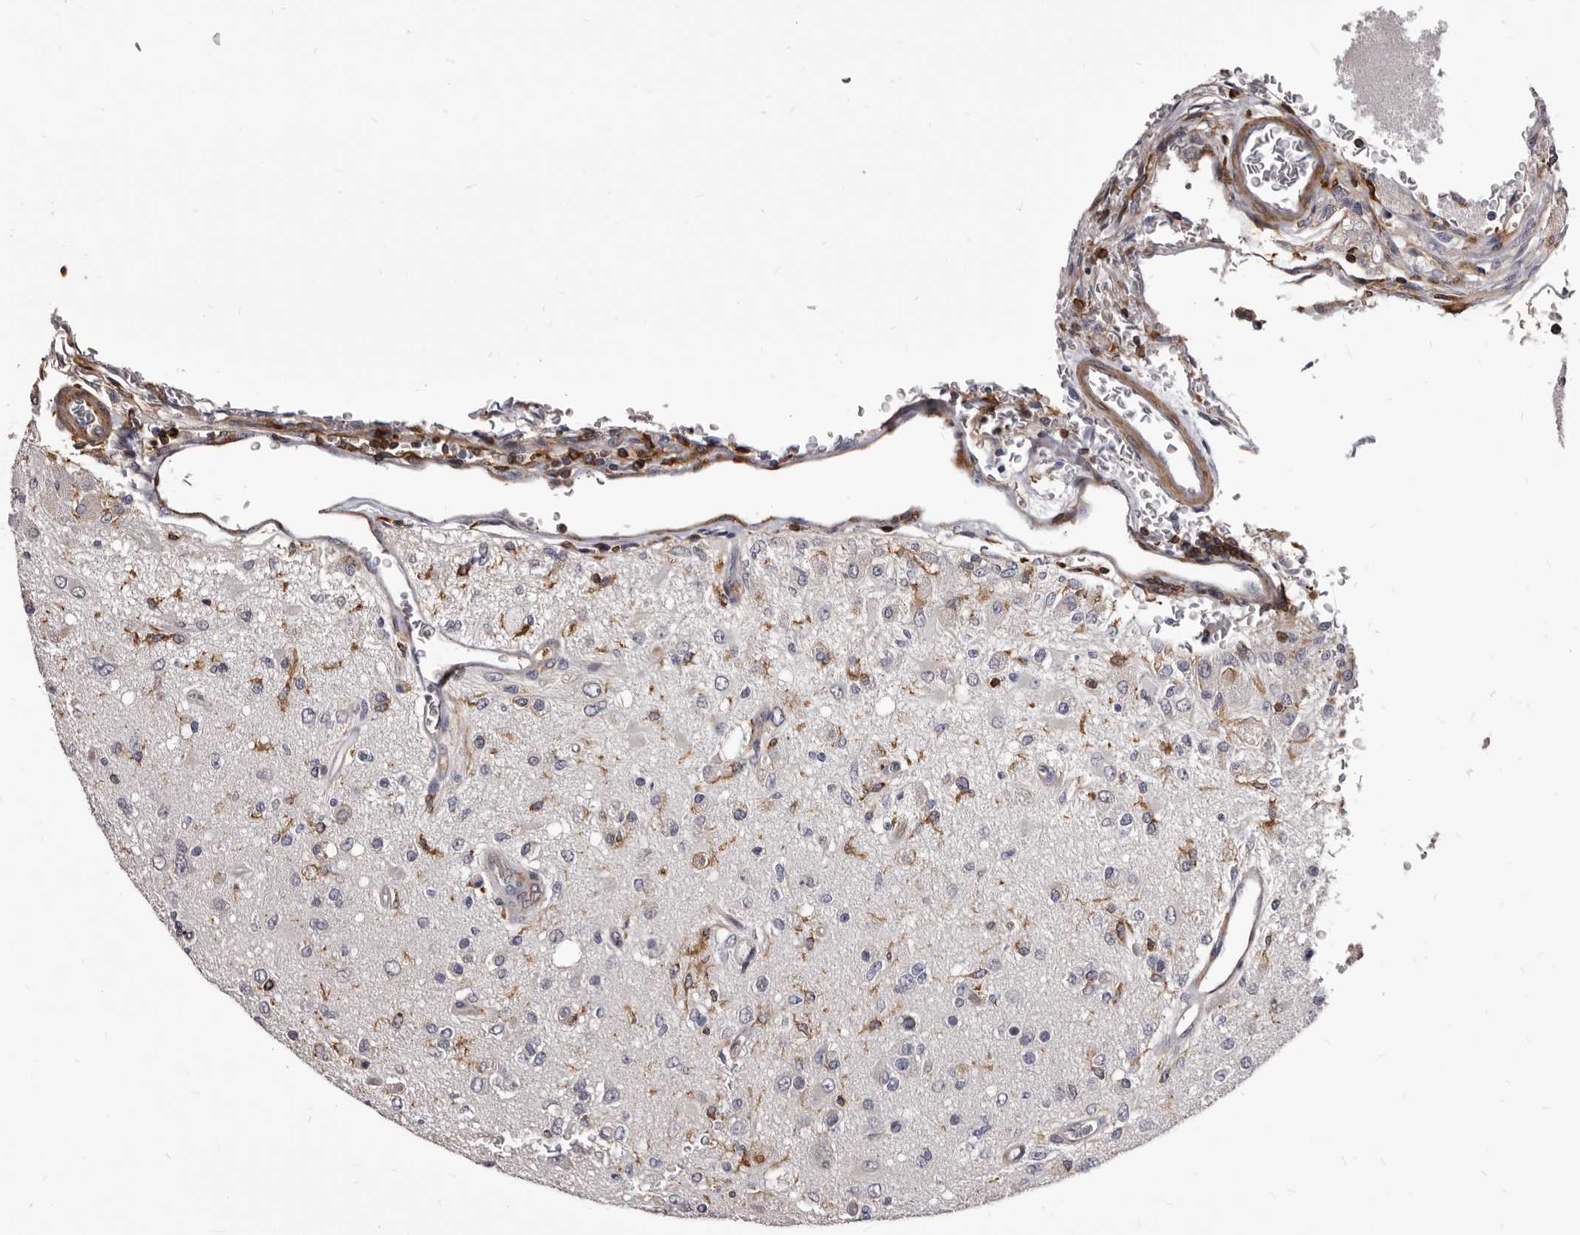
{"staining": {"intensity": "negative", "quantity": "none", "location": "none"}, "tissue": "glioma", "cell_type": "Tumor cells", "image_type": "cancer", "snomed": [{"axis": "morphology", "description": "Normal tissue, NOS"}, {"axis": "morphology", "description": "Glioma, malignant, High grade"}, {"axis": "topography", "description": "Cerebral cortex"}], "caption": "Human malignant glioma (high-grade) stained for a protein using IHC shows no expression in tumor cells.", "gene": "NIBAN1", "patient": {"sex": "male", "age": 77}}